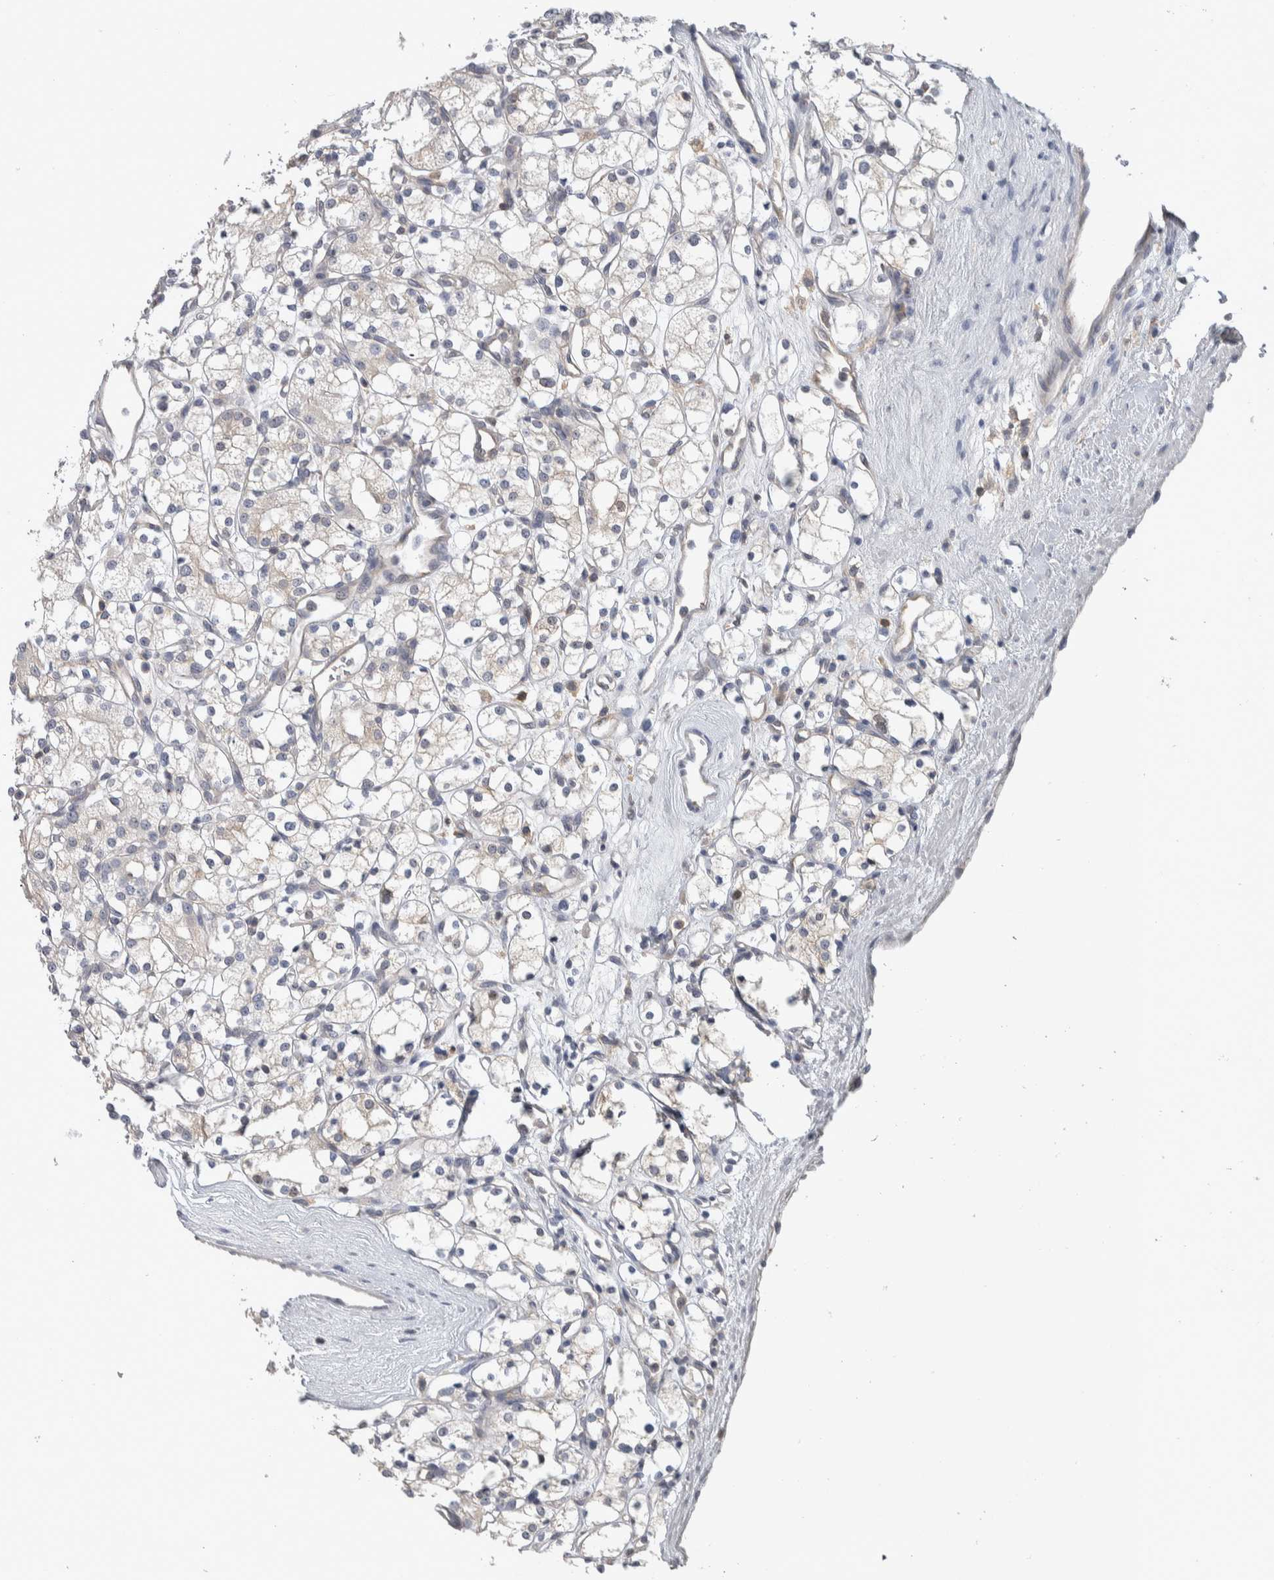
{"staining": {"intensity": "negative", "quantity": "none", "location": "none"}, "tissue": "renal cancer", "cell_type": "Tumor cells", "image_type": "cancer", "snomed": [{"axis": "morphology", "description": "Adenocarcinoma, NOS"}, {"axis": "topography", "description": "Kidney"}], "caption": "DAB immunohistochemical staining of renal cancer (adenocarcinoma) displays no significant positivity in tumor cells. The staining was performed using DAB (3,3'-diaminobenzidine) to visualize the protein expression in brown, while the nuclei were stained in blue with hematoxylin (Magnification: 20x).", "gene": "NFKB2", "patient": {"sex": "male", "age": 77}}